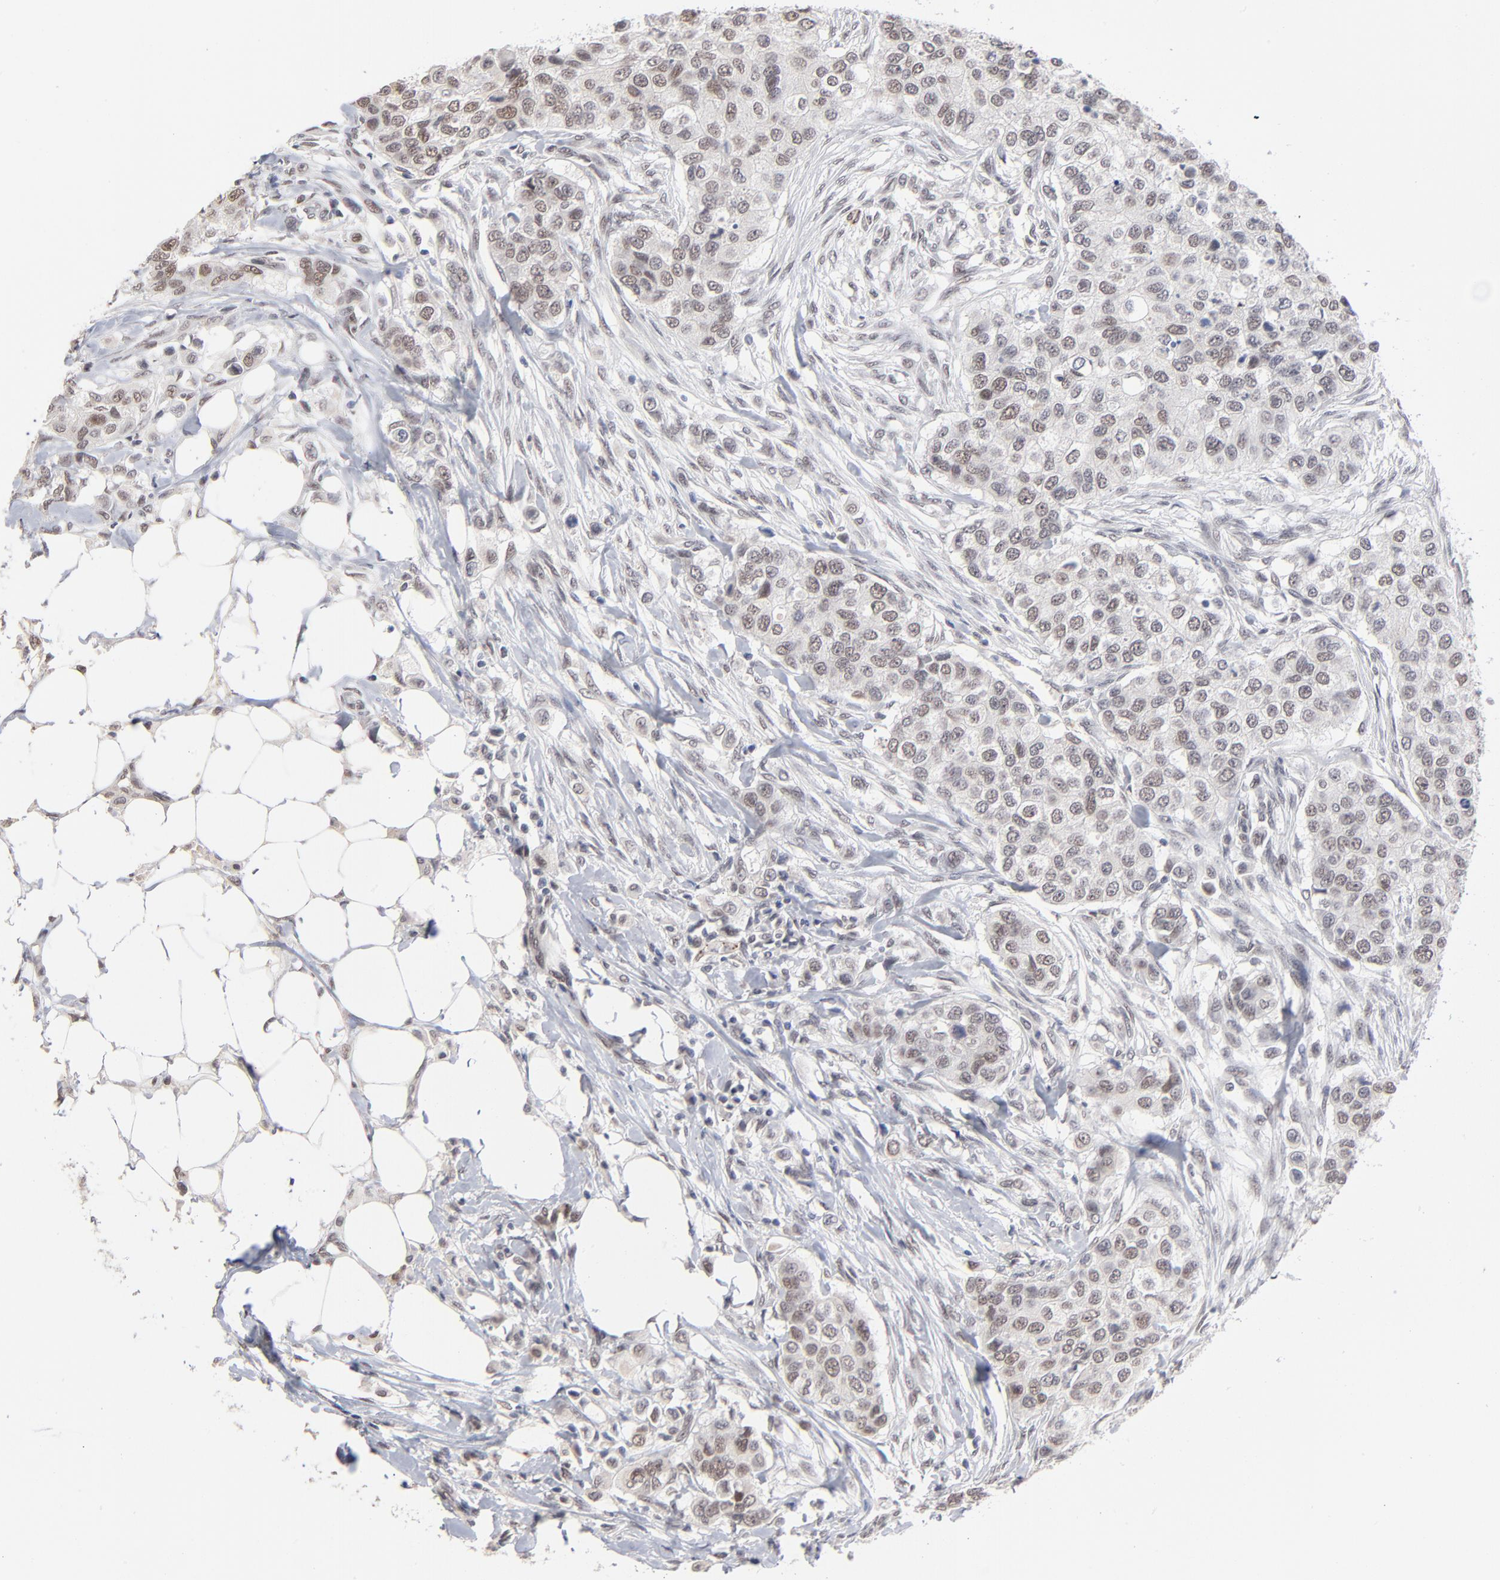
{"staining": {"intensity": "weak", "quantity": "25%-75%", "location": "nuclear"}, "tissue": "breast cancer", "cell_type": "Tumor cells", "image_type": "cancer", "snomed": [{"axis": "morphology", "description": "Normal tissue, NOS"}, {"axis": "morphology", "description": "Duct carcinoma"}, {"axis": "topography", "description": "Breast"}], "caption": "DAB immunohistochemical staining of human breast cancer (intraductal carcinoma) demonstrates weak nuclear protein staining in approximately 25%-75% of tumor cells.", "gene": "MBIP", "patient": {"sex": "female", "age": 49}}